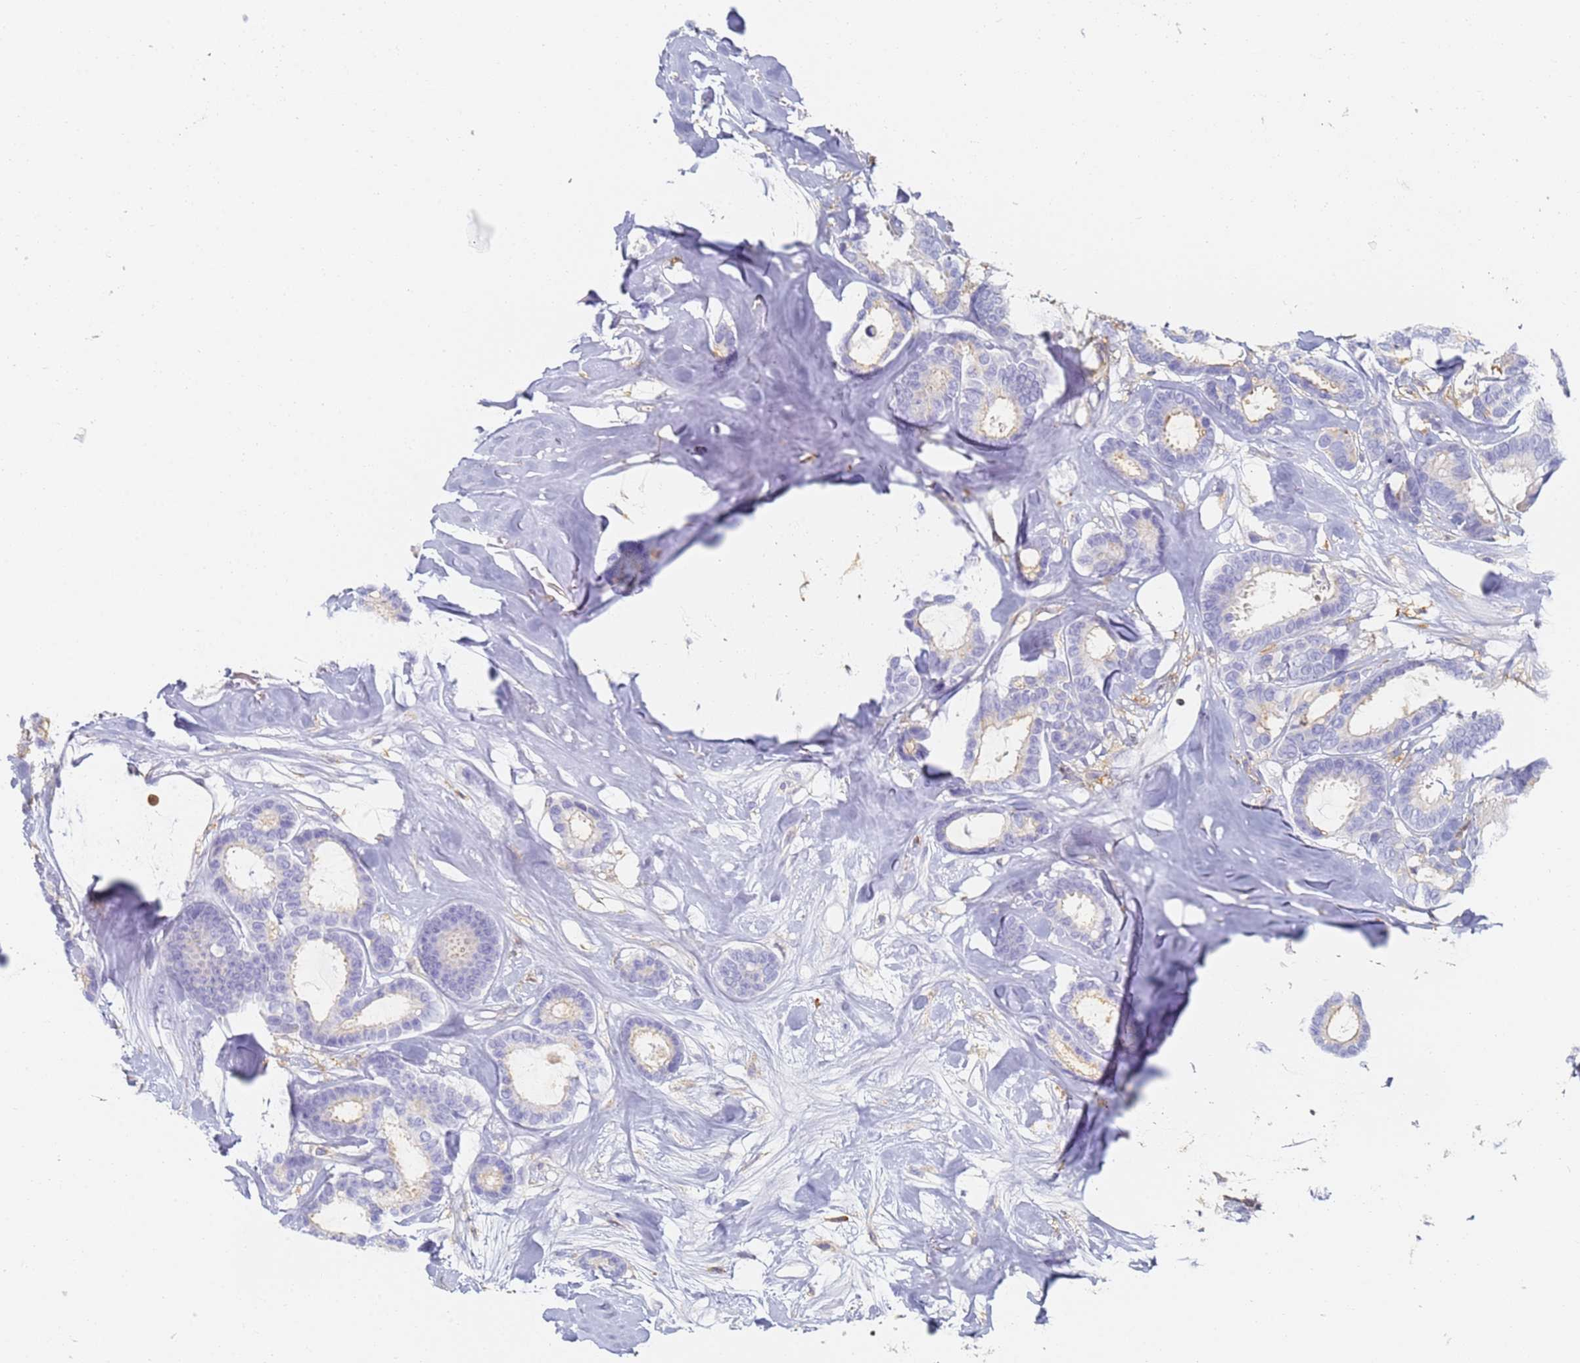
{"staining": {"intensity": "negative", "quantity": "none", "location": "none"}, "tissue": "breast cancer", "cell_type": "Tumor cells", "image_type": "cancer", "snomed": [{"axis": "morphology", "description": "Duct carcinoma"}, {"axis": "topography", "description": "Breast"}], "caption": "Micrograph shows no significant protein expression in tumor cells of breast infiltrating ductal carcinoma.", "gene": "BIN2", "patient": {"sex": "female", "age": 87}}